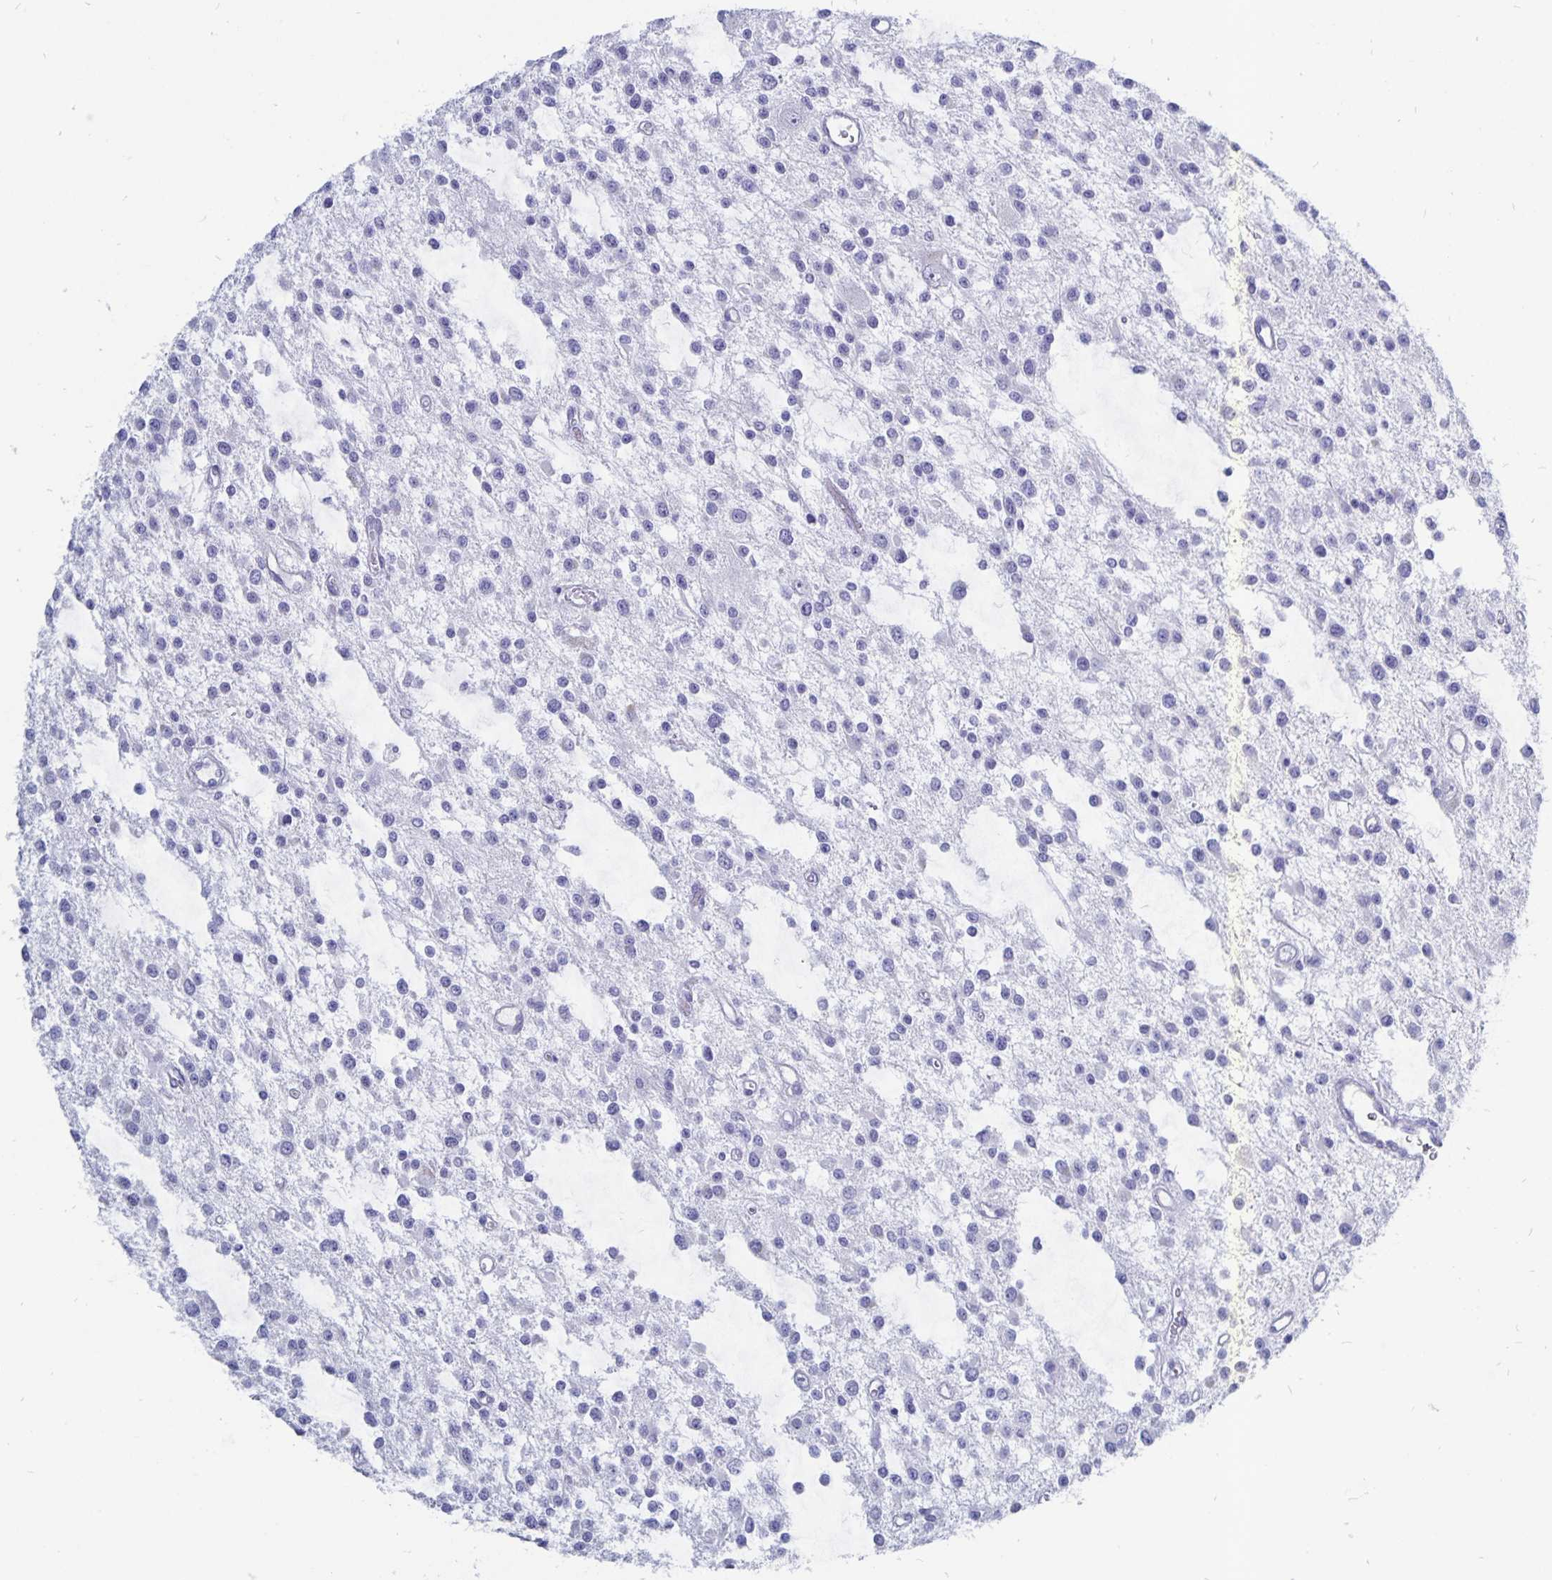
{"staining": {"intensity": "negative", "quantity": "none", "location": "none"}, "tissue": "glioma", "cell_type": "Tumor cells", "image_type": "cancer", "snomed": [{"axis": "morphology", "description": "Glioma, malignant, Low grade"}, {"axis": "topography", "description": "Brain"}], "caption": "Immunohistochemical staining of low-grade glioma (malignant) demonstrates no significant expression in tumor cells.", "gene": "ODF3B", "patient": {"sex": "male", "age": 43}}